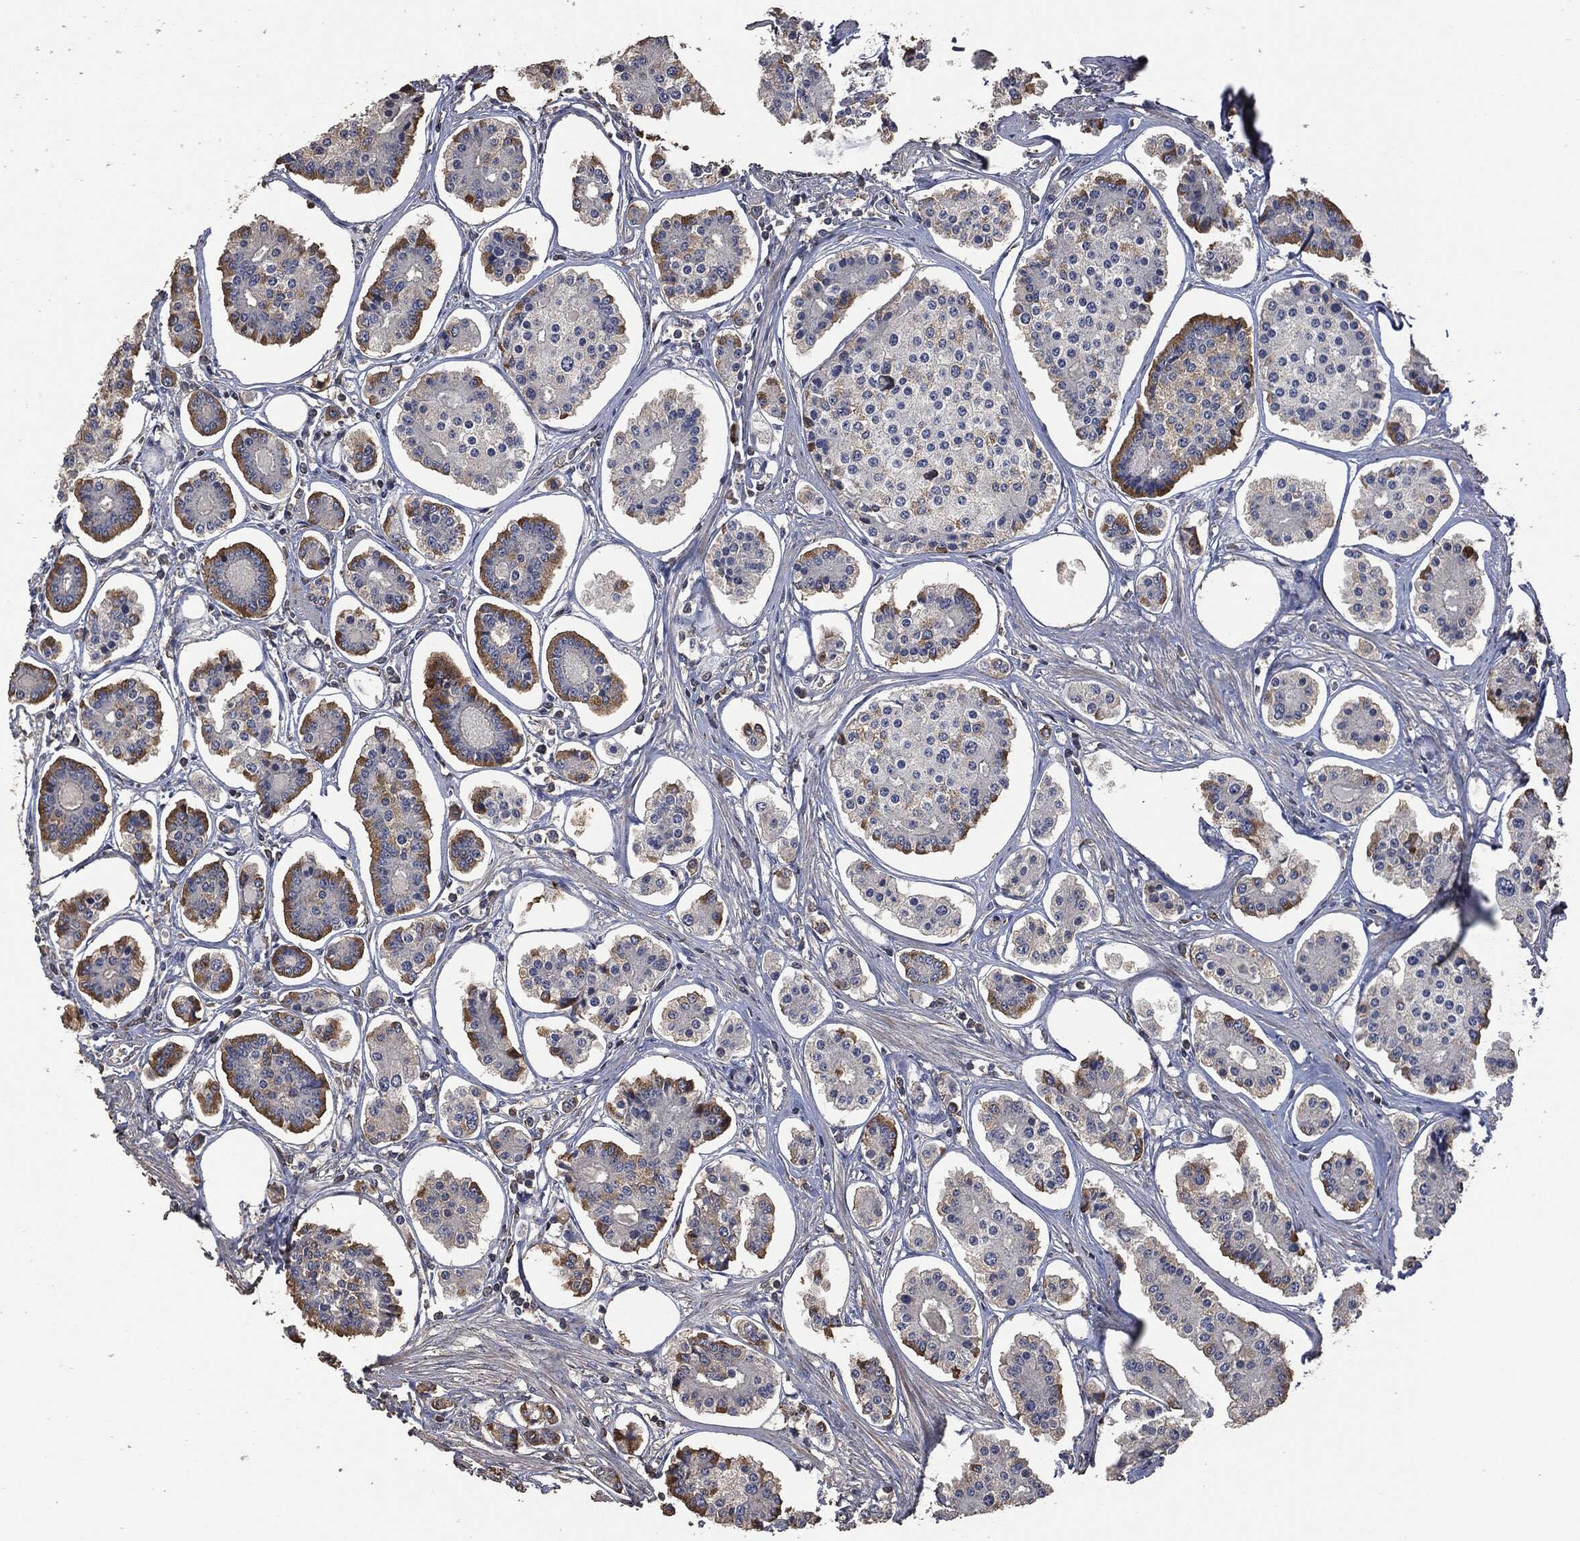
{"staining": {"intensity": "strong", "quantity": "<25%", "location": "cytoplasmic/membranous"}, "tissue": "carcinoid", "cell_type": "Tumor cells", "image_type": "cancer", "snomed": [{"axis": "morphology", "description": "Carcinoid, malignant, NOS"}, {"axis": "topography", "description": "Small intestine"}], "caption": "Protein expression analysis of human carcinoid reveals strong cytoplasmic/membranous expression in approximately <25% of tumor cells. Immunohistochemistry (ihc) stains the protein of interest in brown and the nuclei are stained blue.", "gene": "MSLN", "patient": {"sex": "female", "age": 65}}